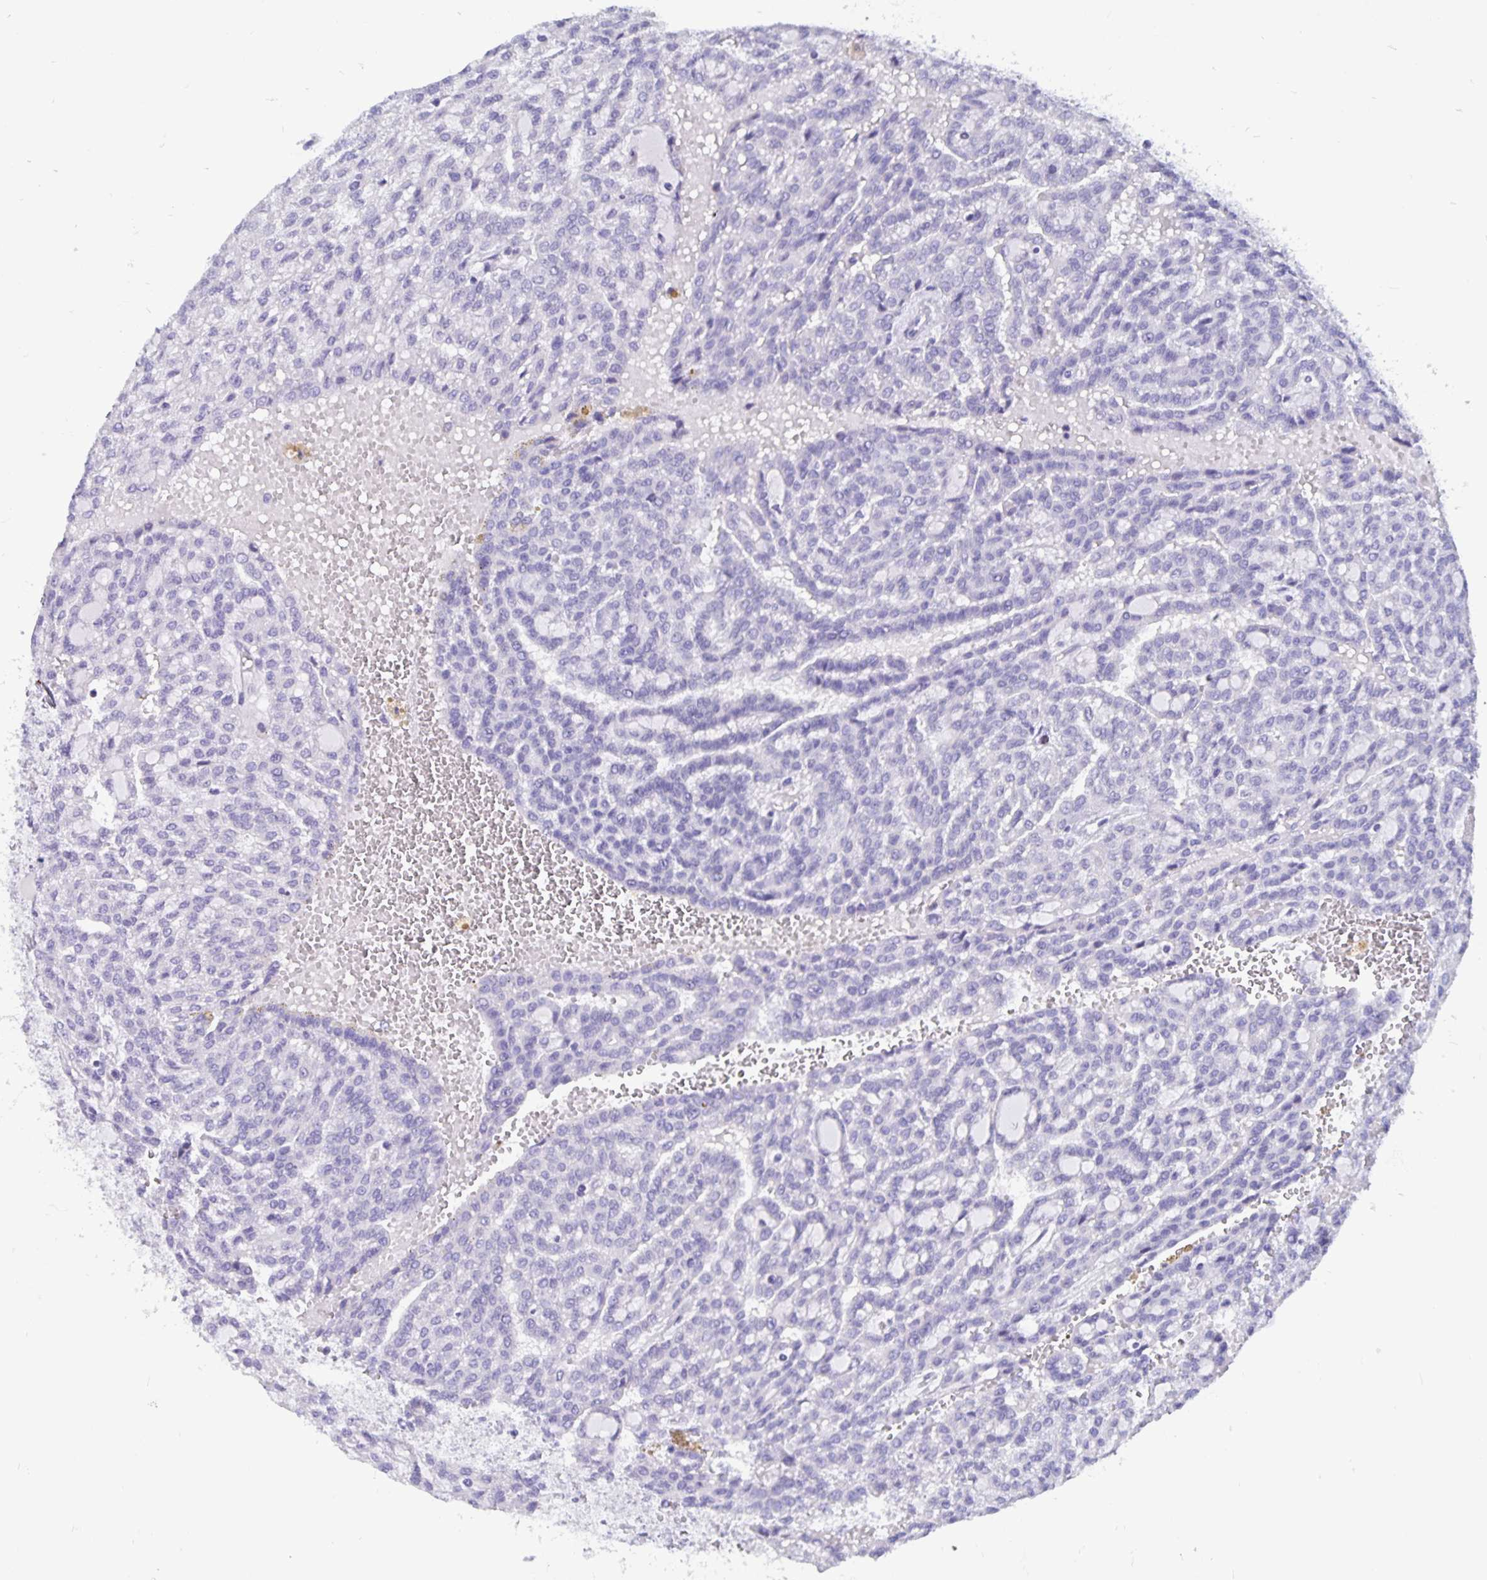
{"staining": {"intensity": "negative", "quantity": "none", "location": "none"}, "tissue": "renal cancer", "cell_type": "Tumor cells", "image_type": "cancer", "snomed": [{"axis": "morphology", "description": "Adenocarcinoma, NOS"}, {"axis": "topography", "description": "Kidney"}], "caption": "IHC photomicrograph of renal cancer stained for a protein (brown), which exhibits no positivity in tumor cells. (IHC, brightfield microscopy, high magnification).", "gene": "ODF3B", "patient": {"sex": "male", "age": 63}}